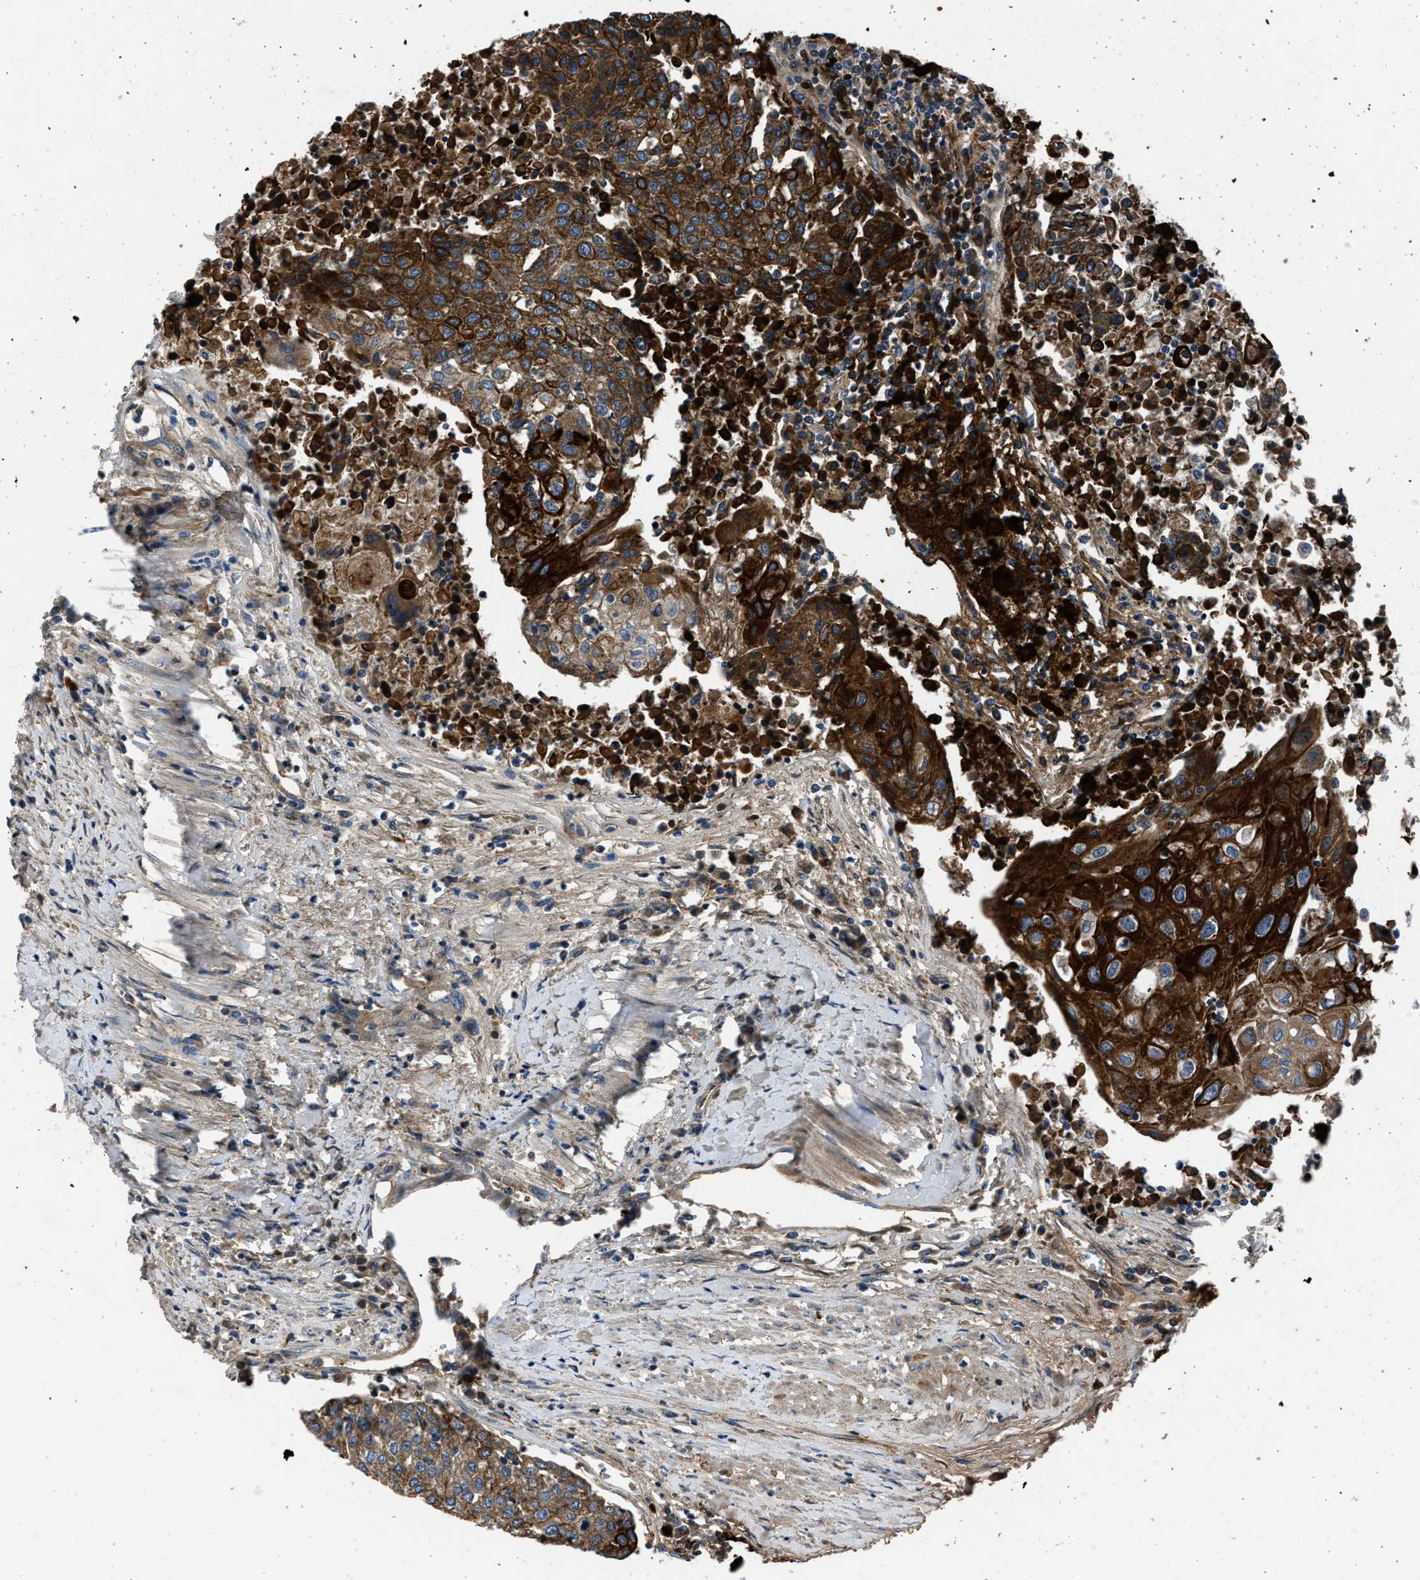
{"staining": {"intensity": "strong", "quantity": ">75%", "location": "cytoplasmic/membranous"}, "tissue": "urothelial cancer", "cell_type": "Tumor cells", "image_type": "cancer", "snomed": [{"axis": "morphology", "description": "Urothelial carcinoma, High grade"}, {"axis": "topography", "description": "Urinary bladder"}], "caption": "An immunohistochemistry photomicrograph of tumor tissue is shown. Protein staining in brown highlights strong cytoplasmic/membranous positivity in urothelial cancer within tumor cells. The staining was performed using DAB (3,3'-diaminobenzidine) to visualize the protein expression in brown, while the nuclei were stained in blue with hematoxylin (Magnification: 20x).", "gene": "ERC1", "patient": {"sex": "female", "age": 85}}